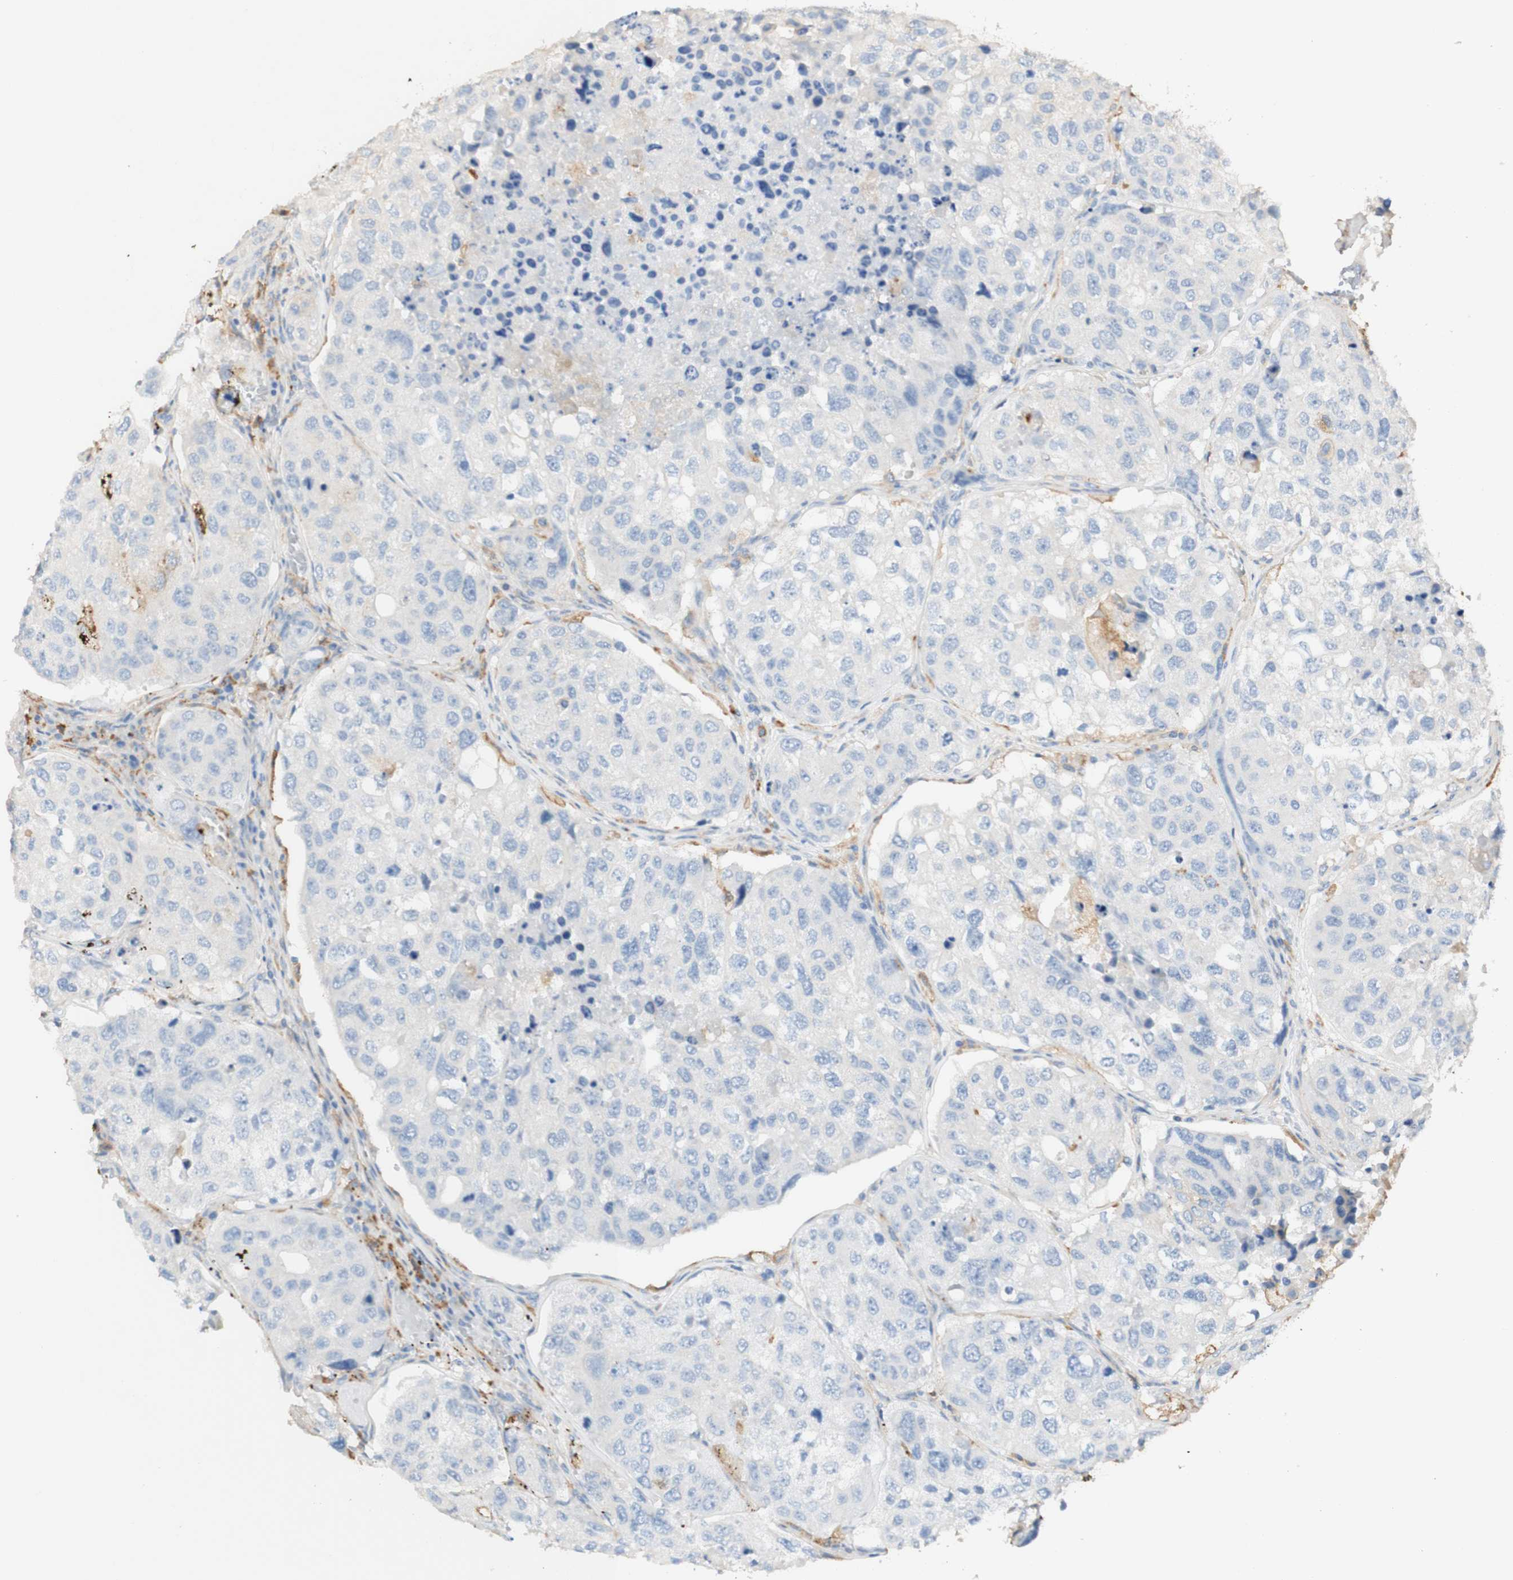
{"staining": {"intensity": "negative", "quantity": "none", "location": "none"}, "tissue": "urothelial cancer", "cell_type": "Tumor cells", "image_type": "cancer", "snomed": [{"axis": "morphology", "description": "Urothelial carcinoma, High grade"}, {"axis": "topography", "description": "Lymph node"}, {"axis": "topography", "description": "Urinary bladder"}], "caption": "High power microscopy micrograph of an IHC photomicrograph of high-grade urothelial carcinoma, revealing no significant positivity in tumor cells.", "gene": "FCGRT", "patient": {"sex": "male", "age": 51}}